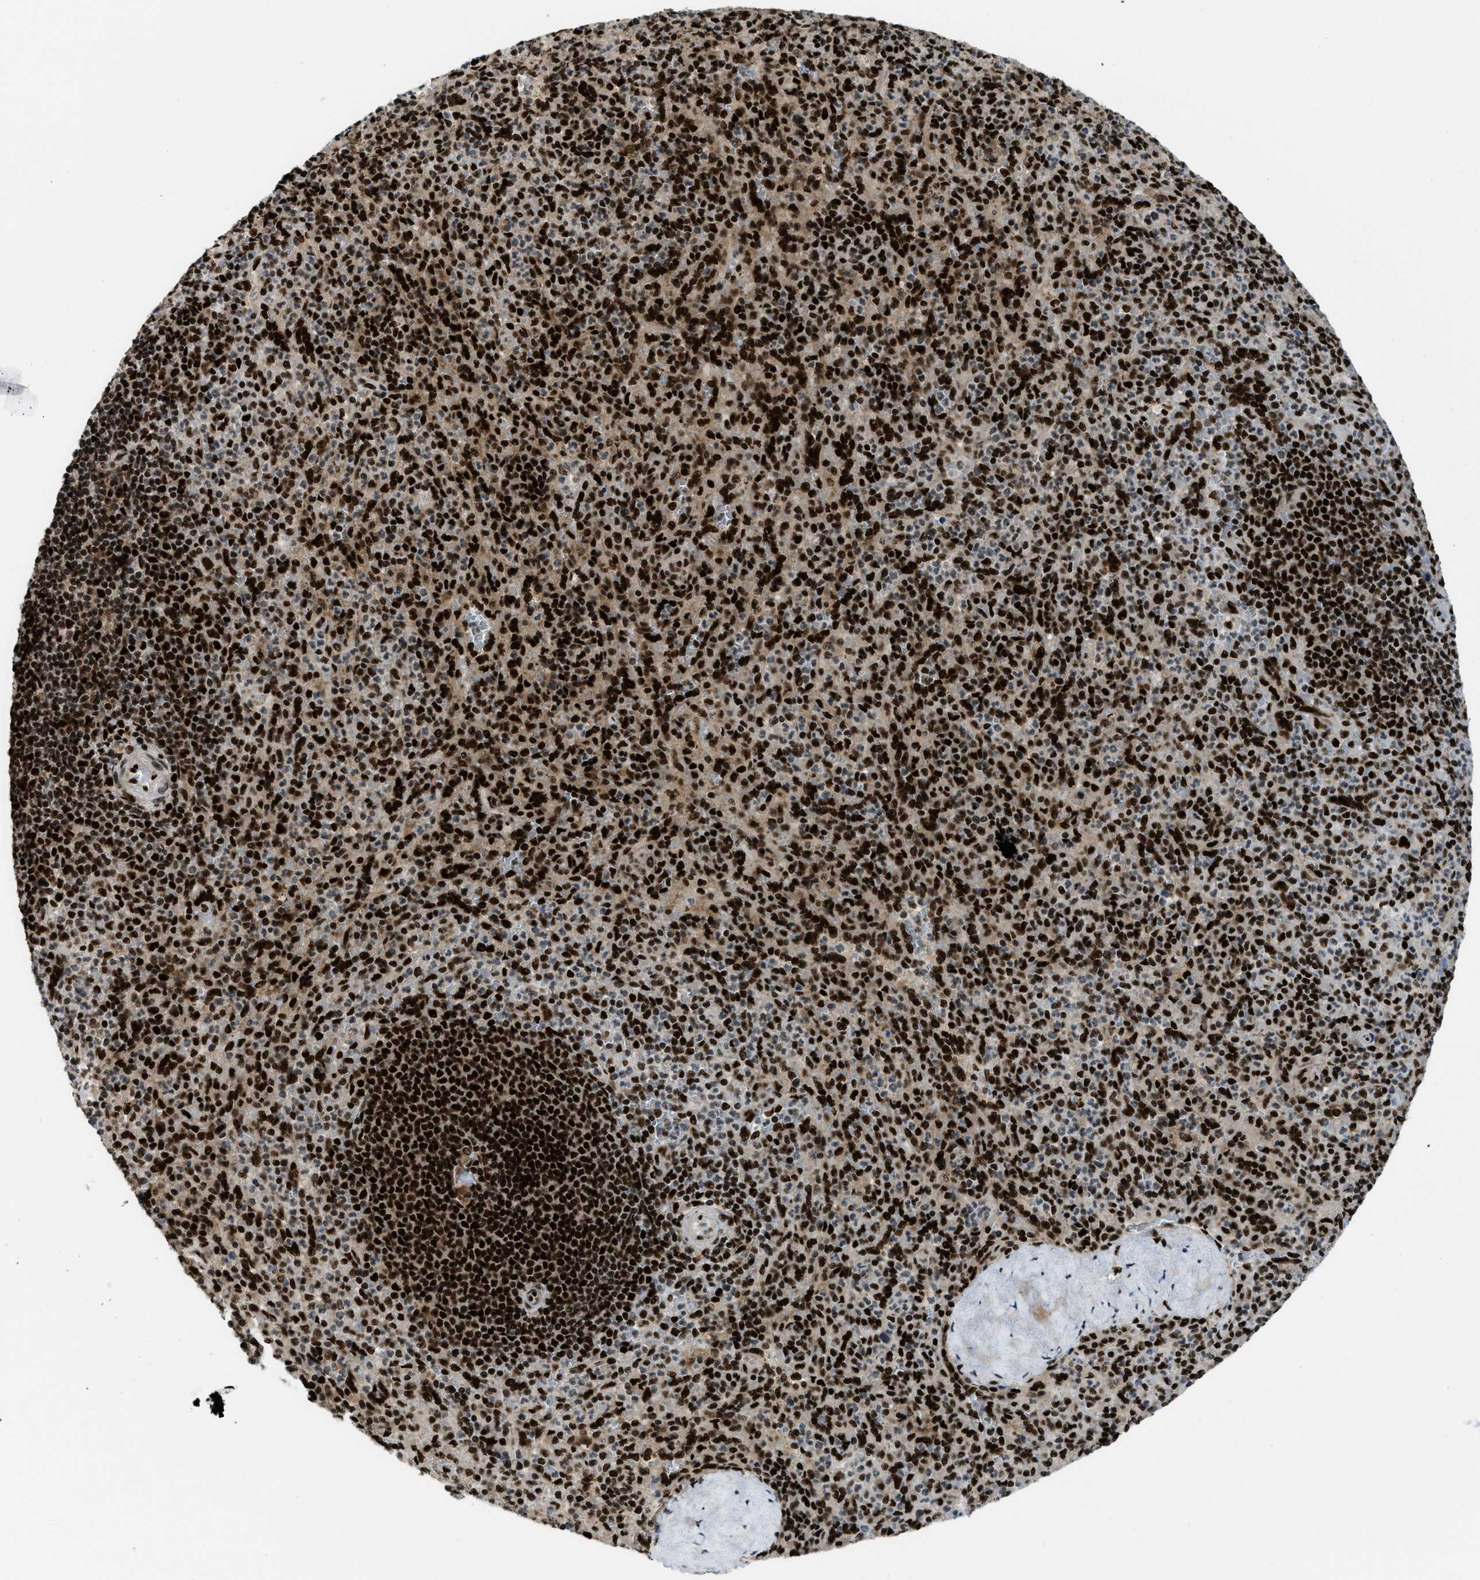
{"staining": {"intensity": "strong", "quantity": ">75%", "location": "nuclear"}, "tissue": "spleen", "cell_type": "Cells in red pulp", "image_type": "normal", "snomed": [{"axis": "morphology", "description": "Normal tissue, NOS"}, {"axis": "topography", "description": "Spleen"}], "caption": "This photomicrograph exhibits IHC staining of unremarkable spleen, with high strong nuclear expression in approximately >75% of cells in red pulp.", "gene": "RFX5", "patient": {"sex": "male", "age": 36}}